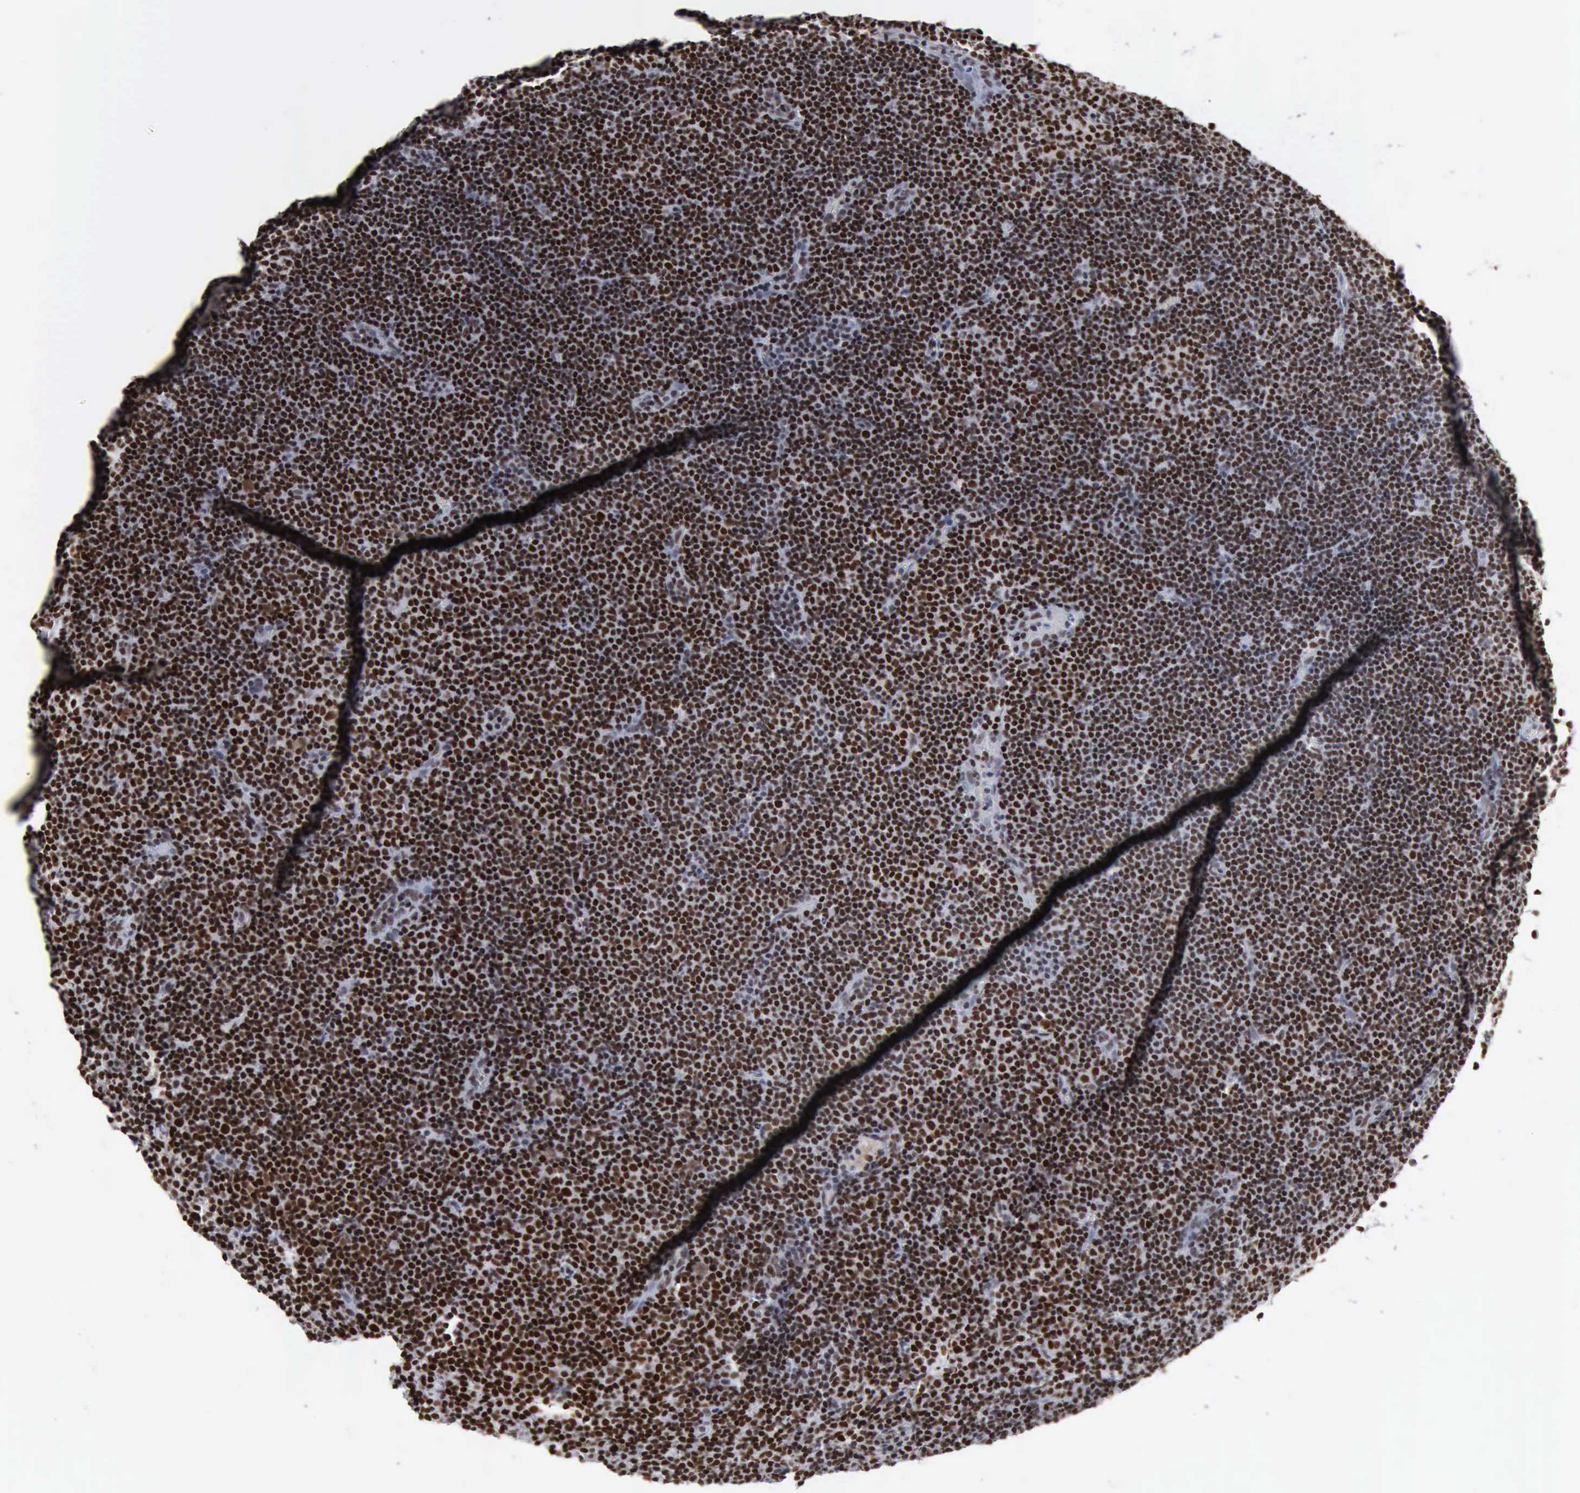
{"staining": {"intensity": "strong", "quantity": ">75%", "location": "nuclear"}, "tissue": "lymphoma", "cell_type": "Tumor cells", "image_type": "cancer", "snomed": [{"axis": "morphology", "description": "Malignant lymphoma, non-Hodgkin's type, Low grade"}, {"axis": "topography", "description": "Lymph node"}], "caption": "Strong nuclear protein expression is present in approximately >75% of tumor cells in lymphoma.", "gene": "XPA", "patient": {"sex": "male", "age": 57}}